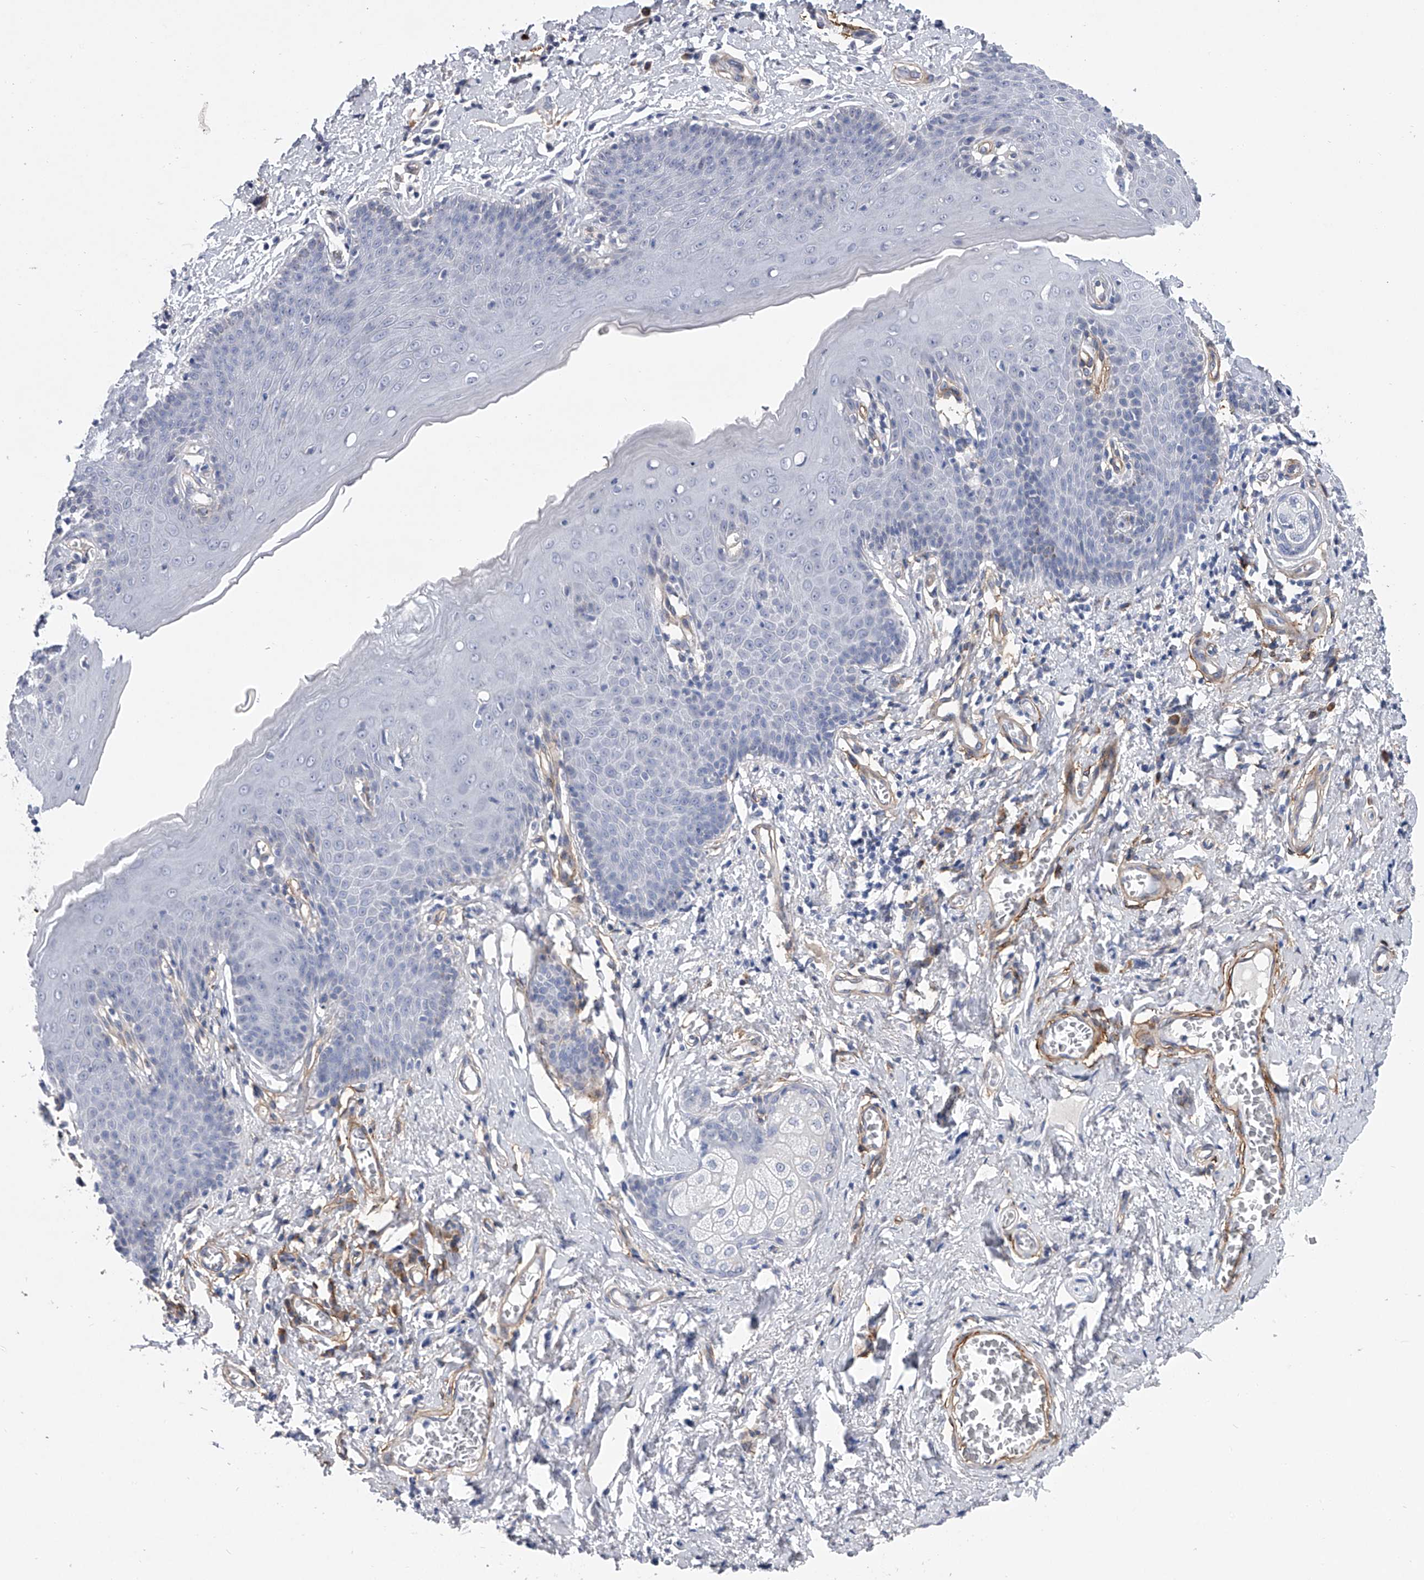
{"staining": {"intensity": "moderate", "quantity": "<25%", "location": "cytoplasmic/membranous"}, "tissue": "skin", "cell_type": "Epidermal cells", "image_type": "normal", "snomed": [{"axis": "morphology", "description": "Normal tissue, NOS"}, {"axis": "topography", "description": "Vulva"}], "caption": "IHC of unremarkable human skin shows low levels of moderate cytoplasmic/membranous expression in about <25% of epidermal cells.", "gene": "ALG14", "patient": {"sex": "female", "age": 66}}